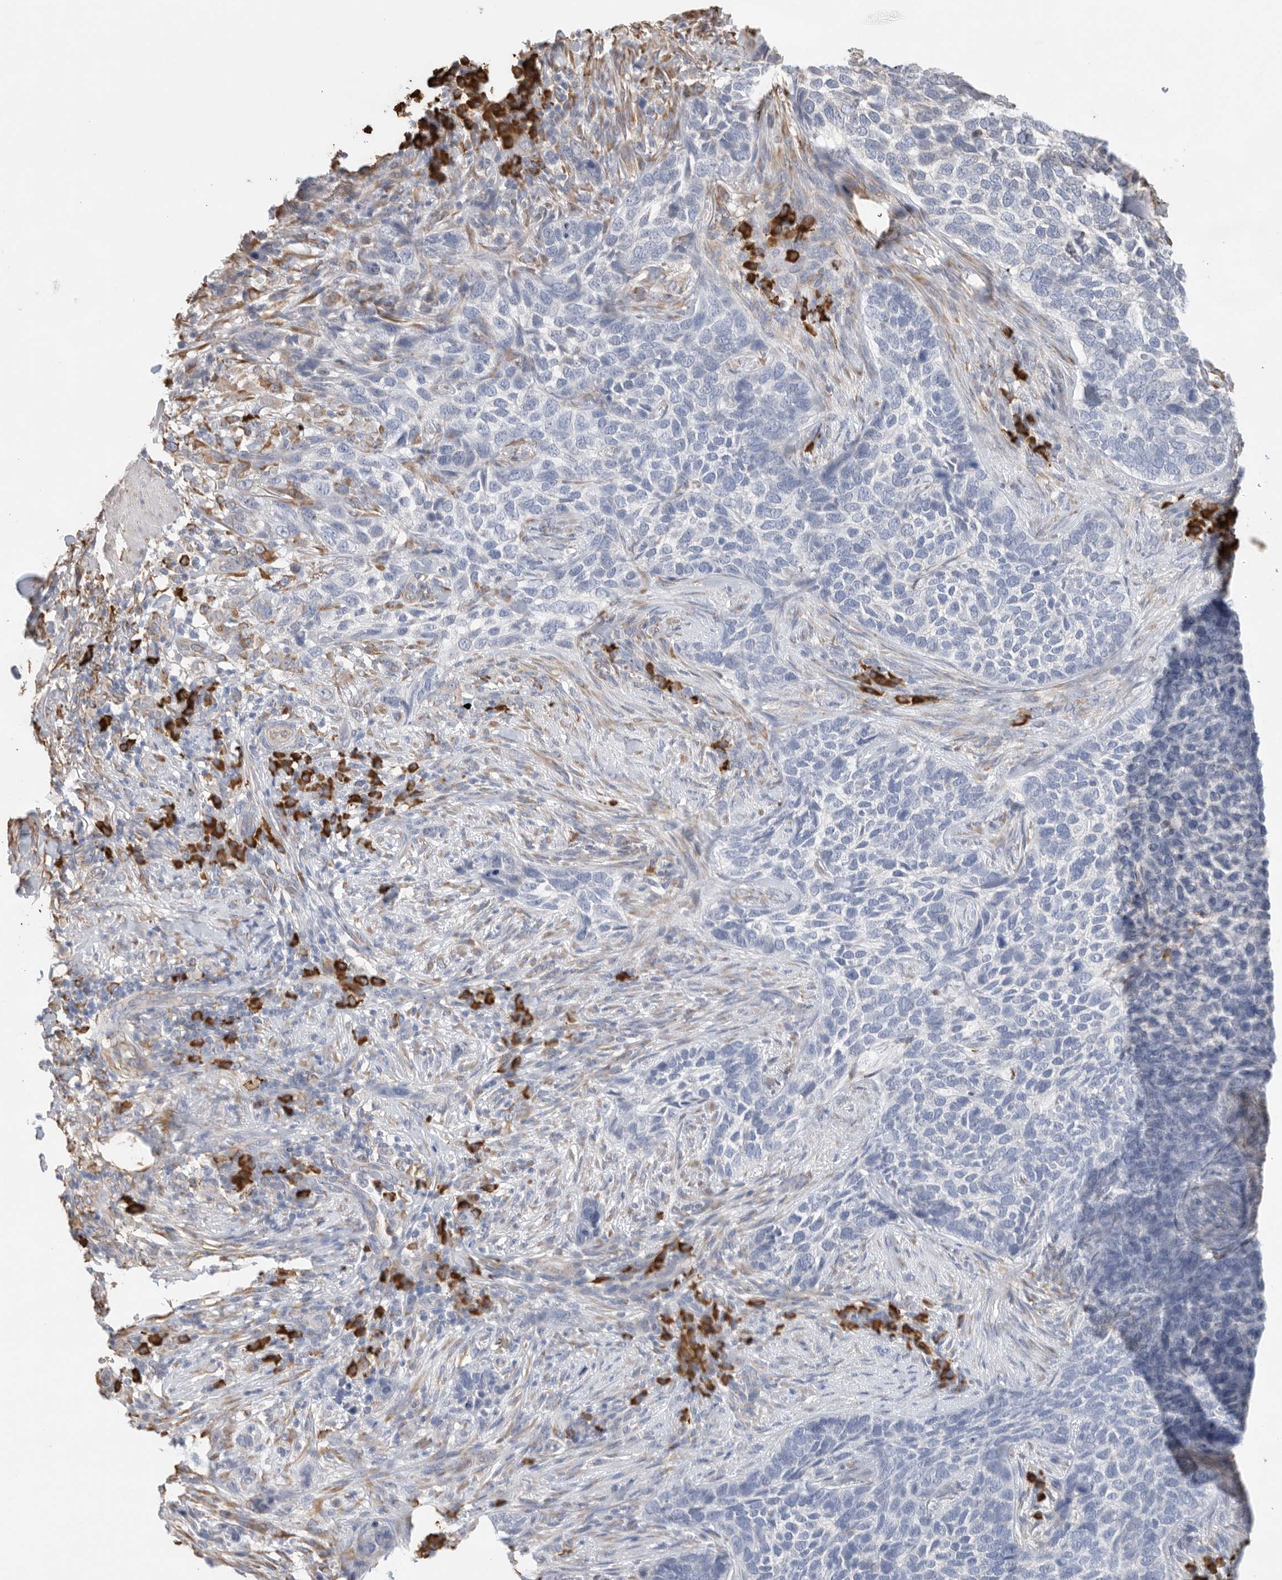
{"staining": {"intensity": "negative", "quantity": "none", "location": "none"}, "tissue": "skin cancer", "cell_type": "Tumor cells", "image_type": "cancer", "snomed": [{"axis": "morphology", "description": "Basal cell carcinoma"}, {"axis": "topography", "description": "Skin"}], "caption": "IHC of skin cancer reveals no expression in tumor cells.", "gene": "BLOC1S5", "patient": {"sex": "female", "age": 64}}